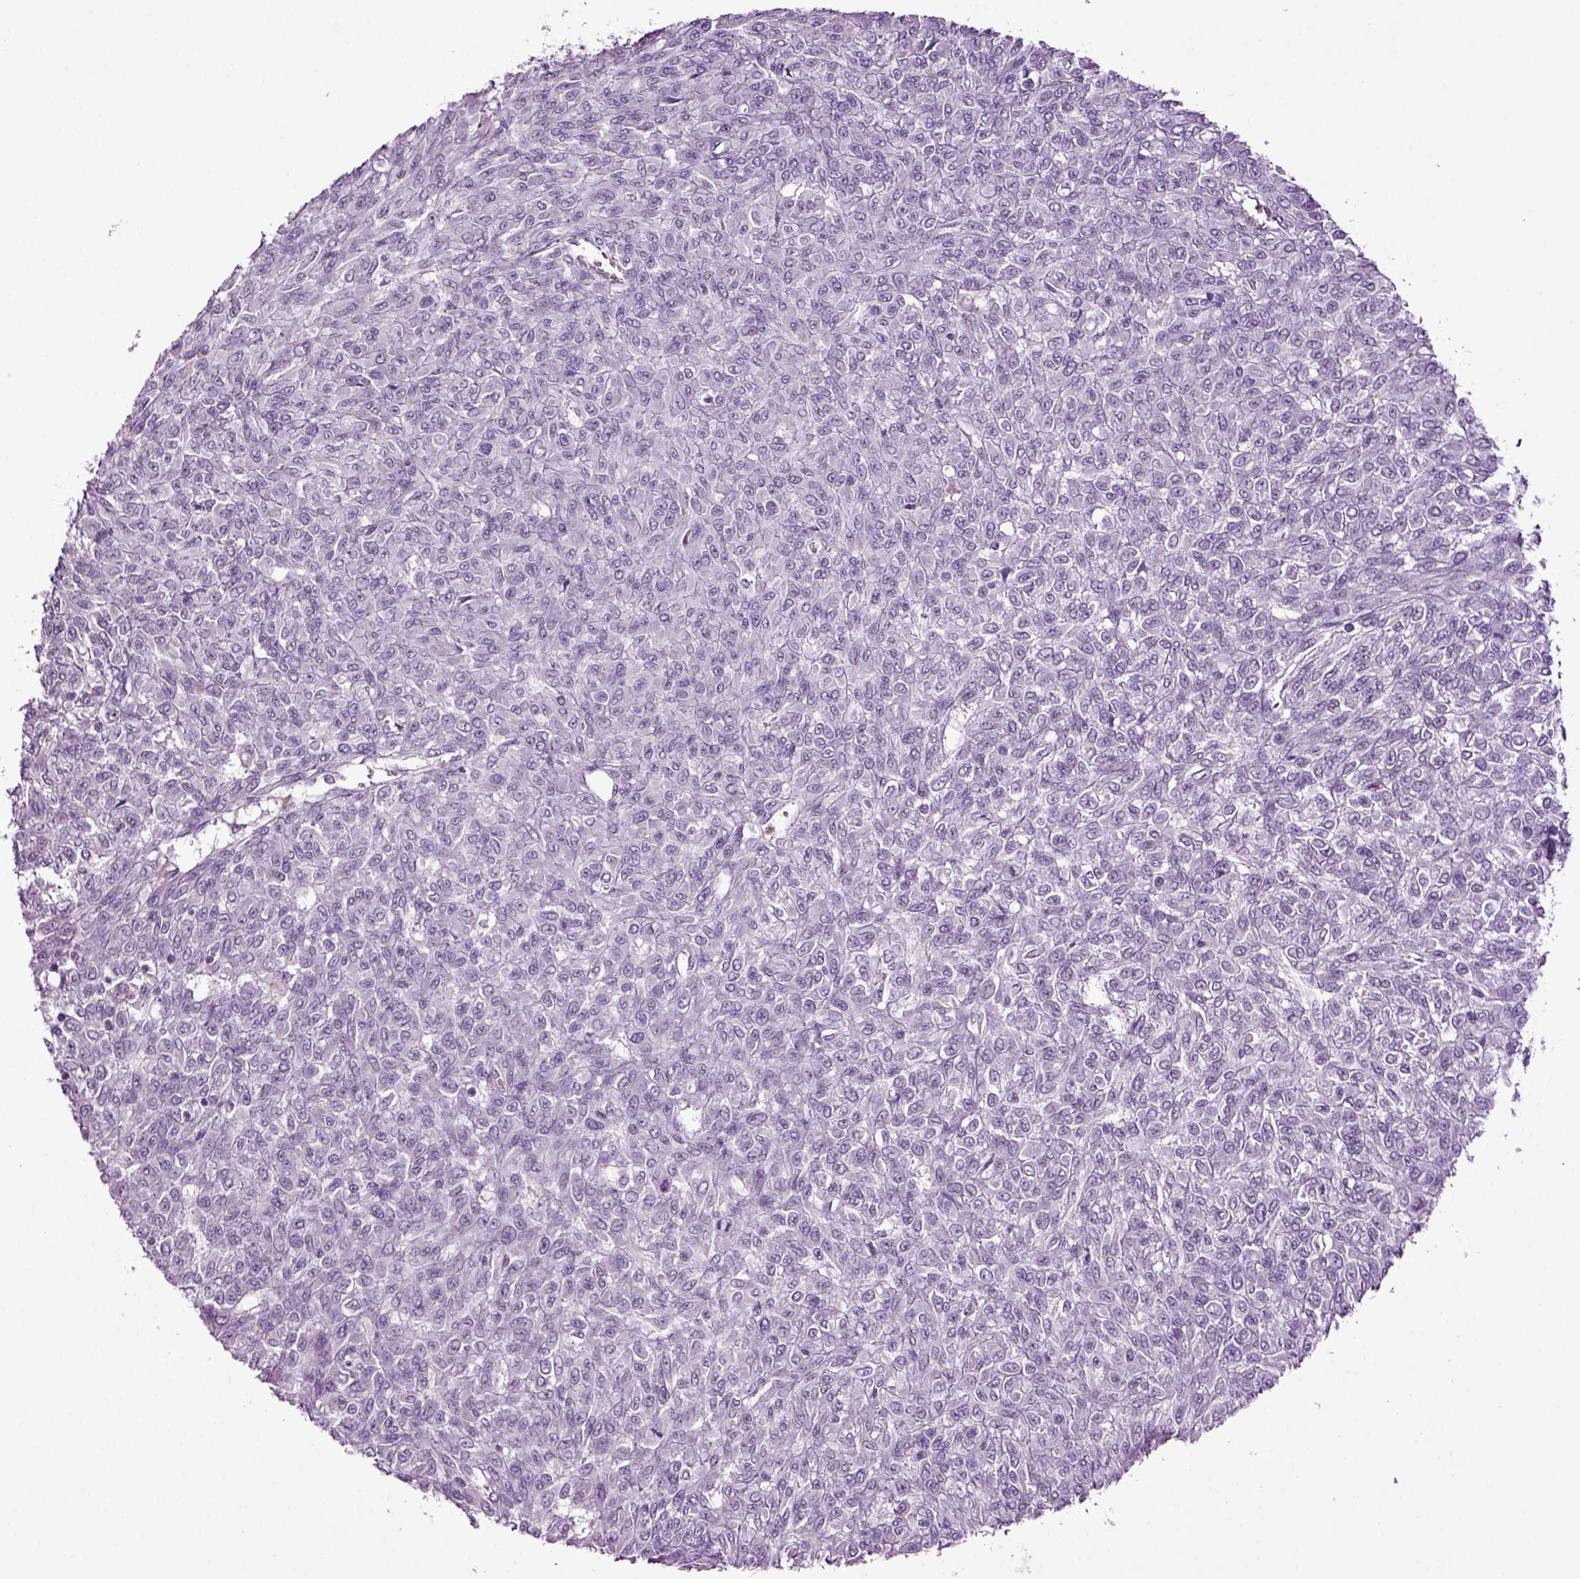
{"staining": {"intensity": "negative", "quantity": "none", "location": "none"}, "tissue": "renal cancer", "cell_type": "Tumor cells", "image_type": "cancer", "snomed": [{"axis": "morphology", "description": "Adenocarcinoma, NOS"}, {"axis": "topography", "description": "Kidney"}], "caption": "Tumor cells are negative for protein expression in human renal cancer (adenocarcinoma).", "gene": "FGF11", "patient": {"sex": "male", "age": 58}}